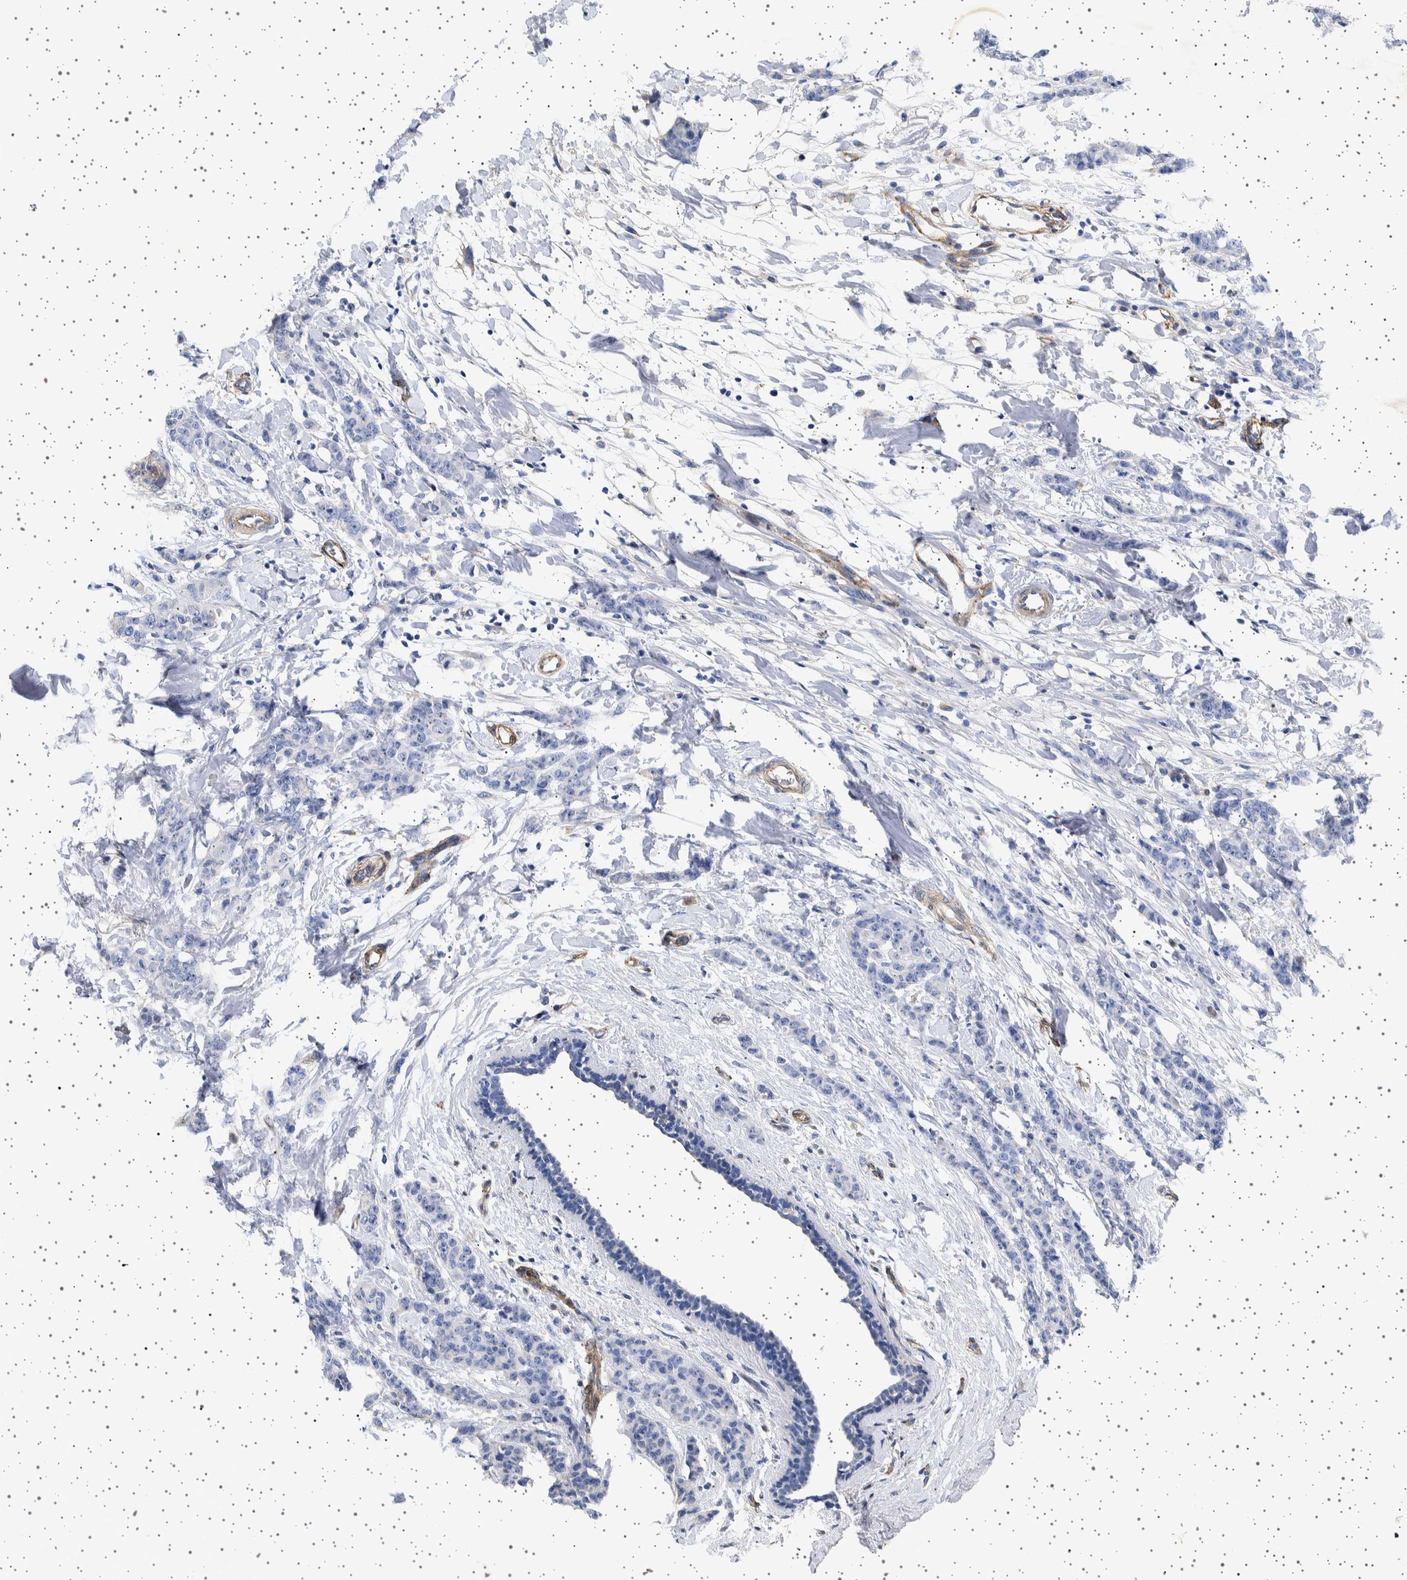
{"staining": {"intensity": "negative", "quantity": "none", "location": "none"}, "tissue": "breast cancer", "cell_type": "Tumor cells", "image_type": "cancer", "snomed": [{"axis": "morphology", "description": "Normal tissue, NOS"}, {"axis": "morphology", "description": "Duct carcinoma"}, {"axis": "topography", "description": "Breast"}], "caption": "Tumor cells are negative for protein expression in human breast cancer.", "gene": "SEPTIN4", "patient": {"sex": "female", "age": 40}}